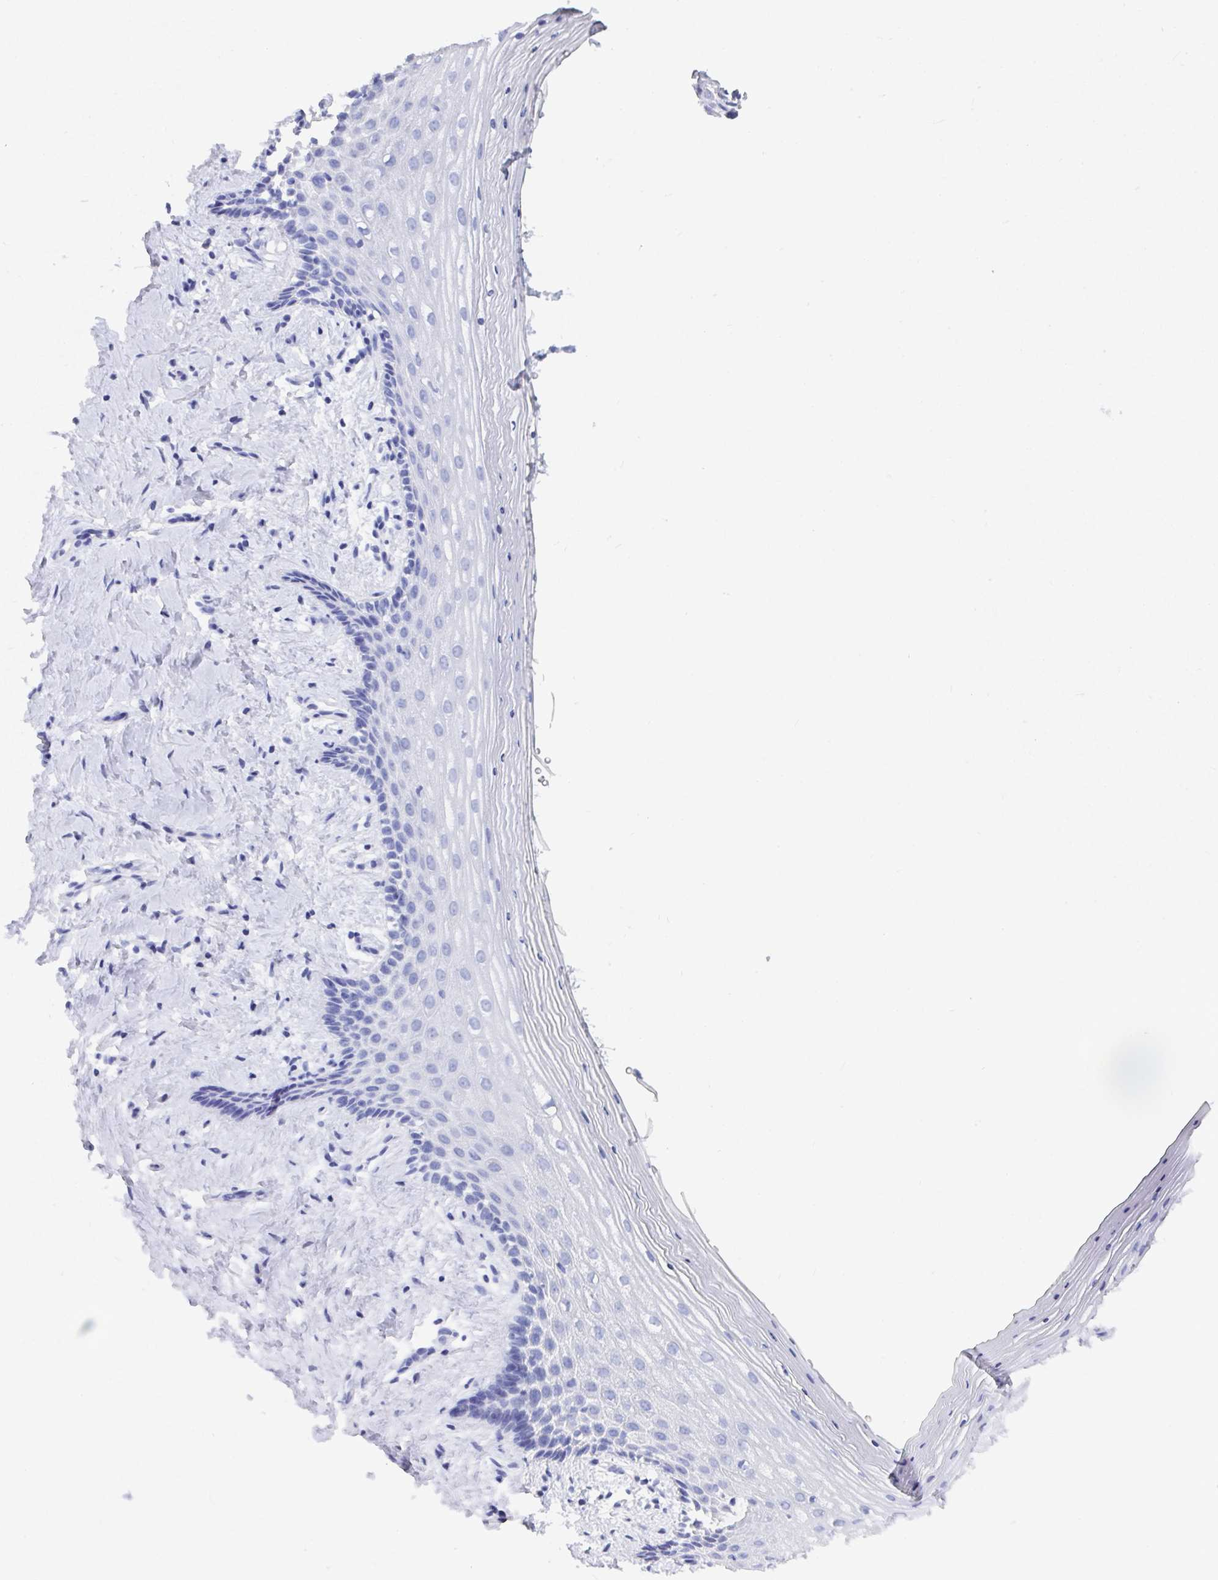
{"staining": {"intensity": "negative", "quantity": "none", "location": "none"}, "tissue": "vagina", "cell_type": "Squamous epithelial cells", "image_type": "normal", "snomed": [{"axis": "morphology", "description": "Normal tissue, NOS"}, {"axis": "topography", "description": "Vagina"}], "caption": "Squamous epithelial cells are negative for brown protein staining in unremarkable vagina. (DAB IHC, high magnification).", "gene": "GRIA1", "patient": {"sex": "female", "age": 42}}